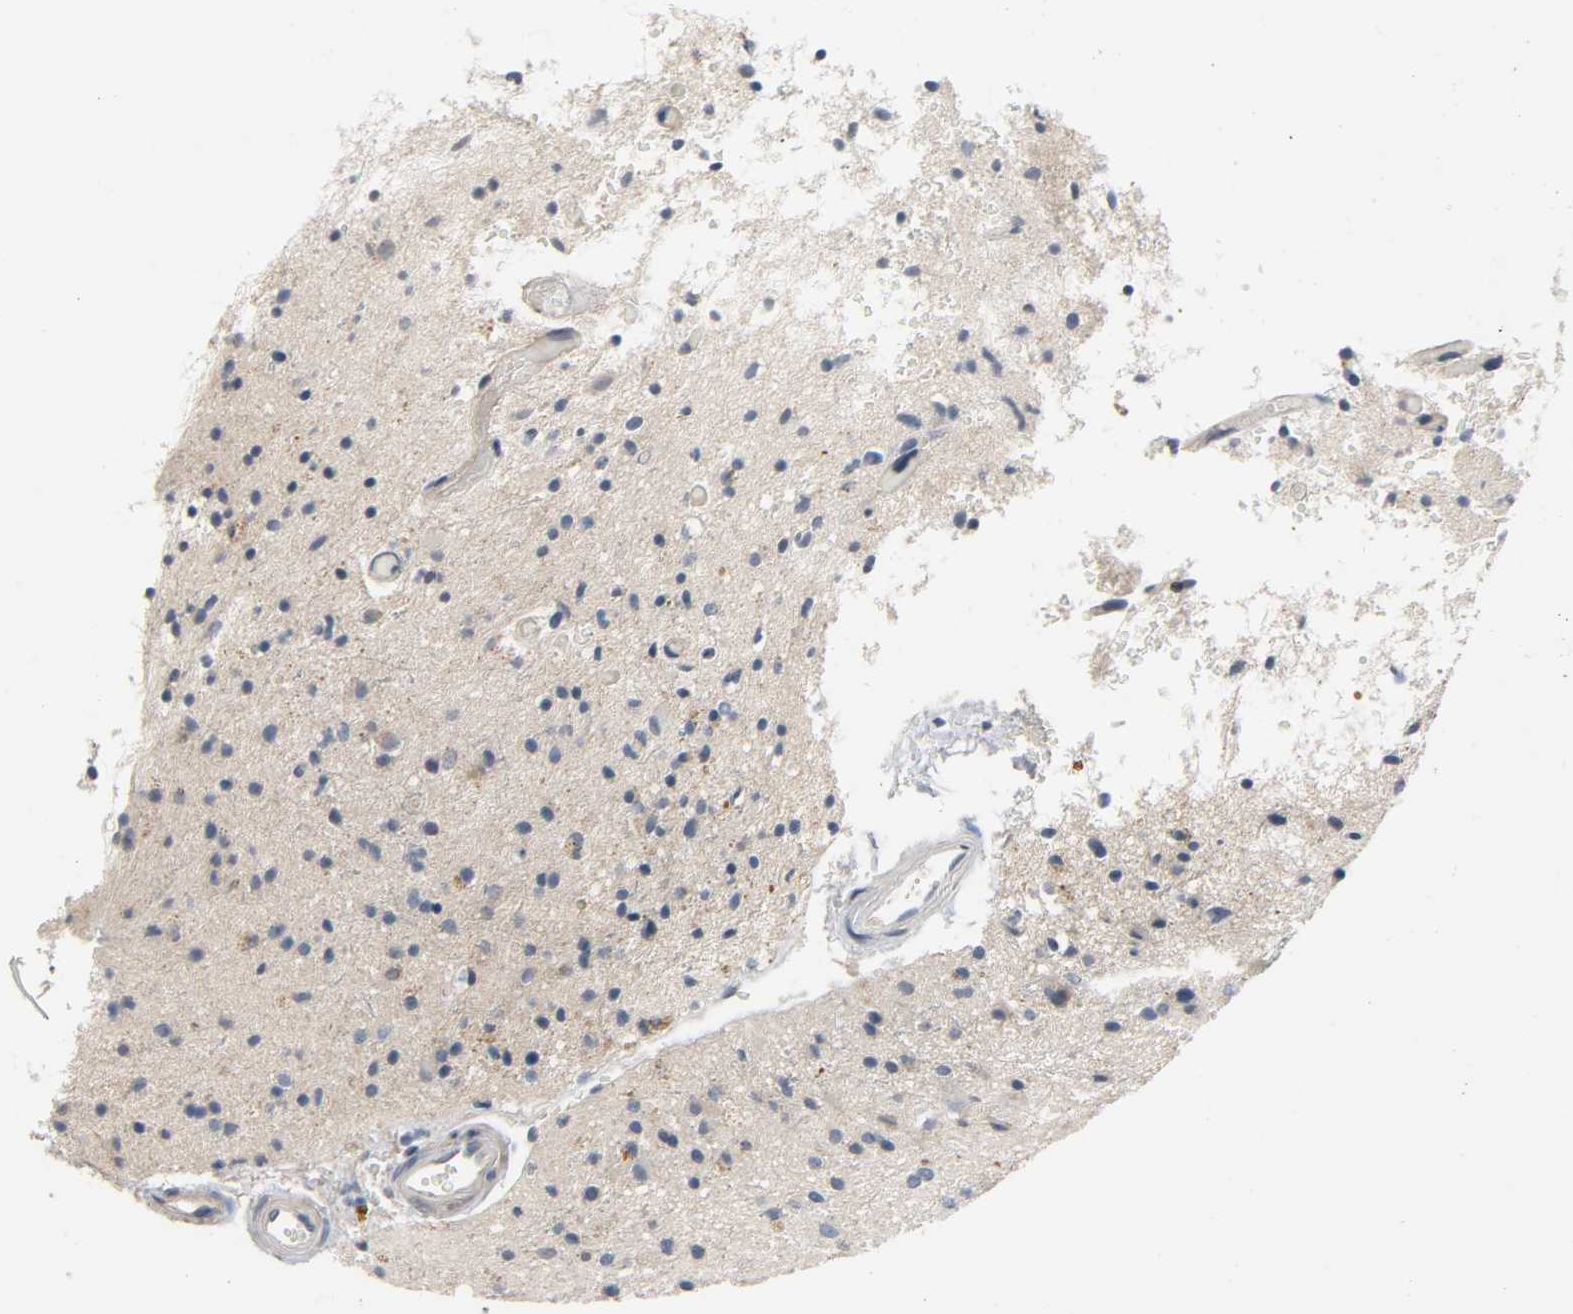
{"staining": {"intensity": "negative", "quantity": "none", "location": "none"}, "tissue": "glioma", "cell_type": "Tumor cells", "image_type": "cancer", "snomed": [{"axis": "morphology", "description": "Glioma, malignant, High grade"}, {"axis": "topography", "description": "Brain"}], "caption": "This image is of malignant high-grade glioma stained with immunohistochemistry (IHC) to label a protein in brown with the nuclei are counter-stained blue. There is no expression in tumor cells.", "gene": "LIMCH1", "patient": {"sex": "male", "age": 33}}